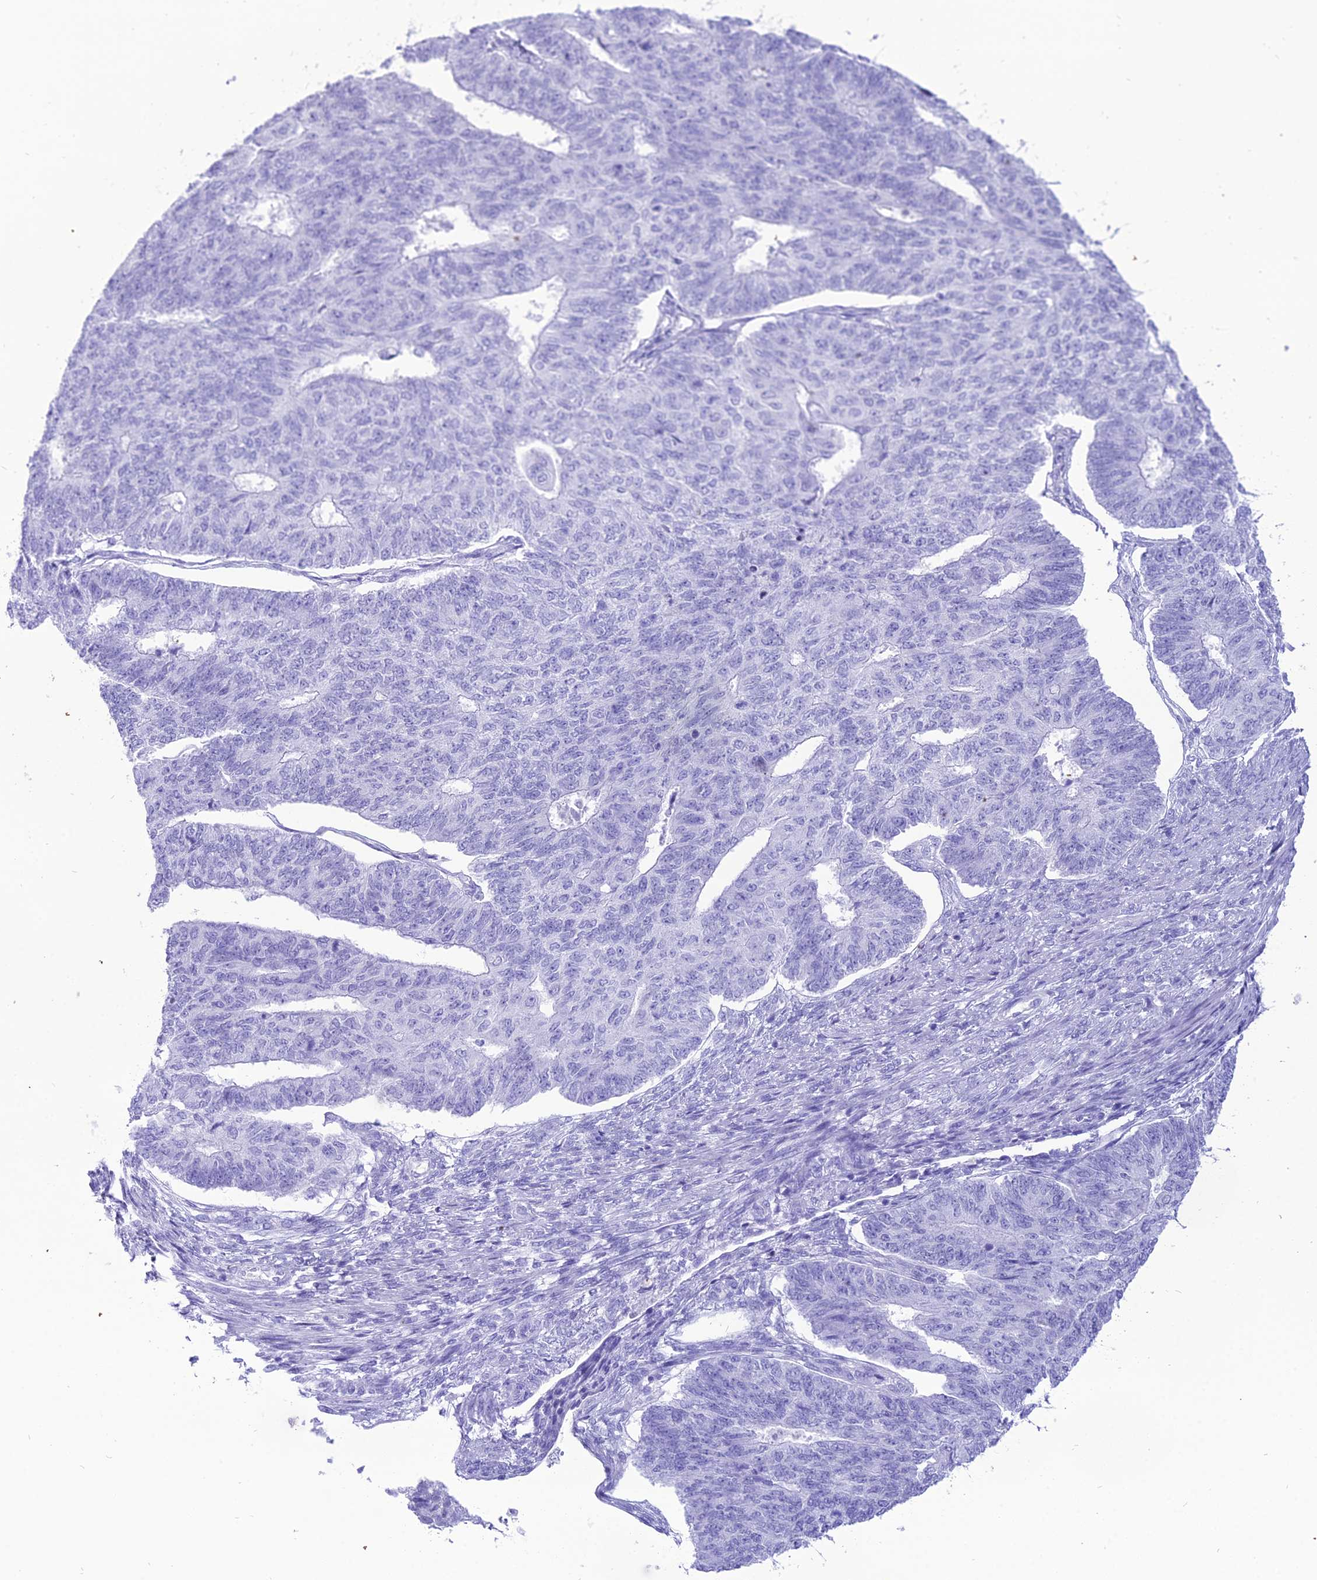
{"staining": {"intensity": "negative", "quantity": "none", "location": "none"}, "tissue": "endometrial cancer", "cell_type": "Tumor cells", "image_type": "cancer", "snomed": [{"axis": "morphology", "description": "Adenocarcinoma, NOS"}, {"axis": "topography", "description": "Endometrium"}], "caption": "DAB immunohistochemical staining of endometrial cancer reveals no significant expression in tumor cells. The staining is performed using DAB (3,3'-diaminobenzidine) brown chromogen with nuclei counter-stained in using hematoxylin.", "gene": "PNMA5", "patient": {"sex": "female", "age": 32}}